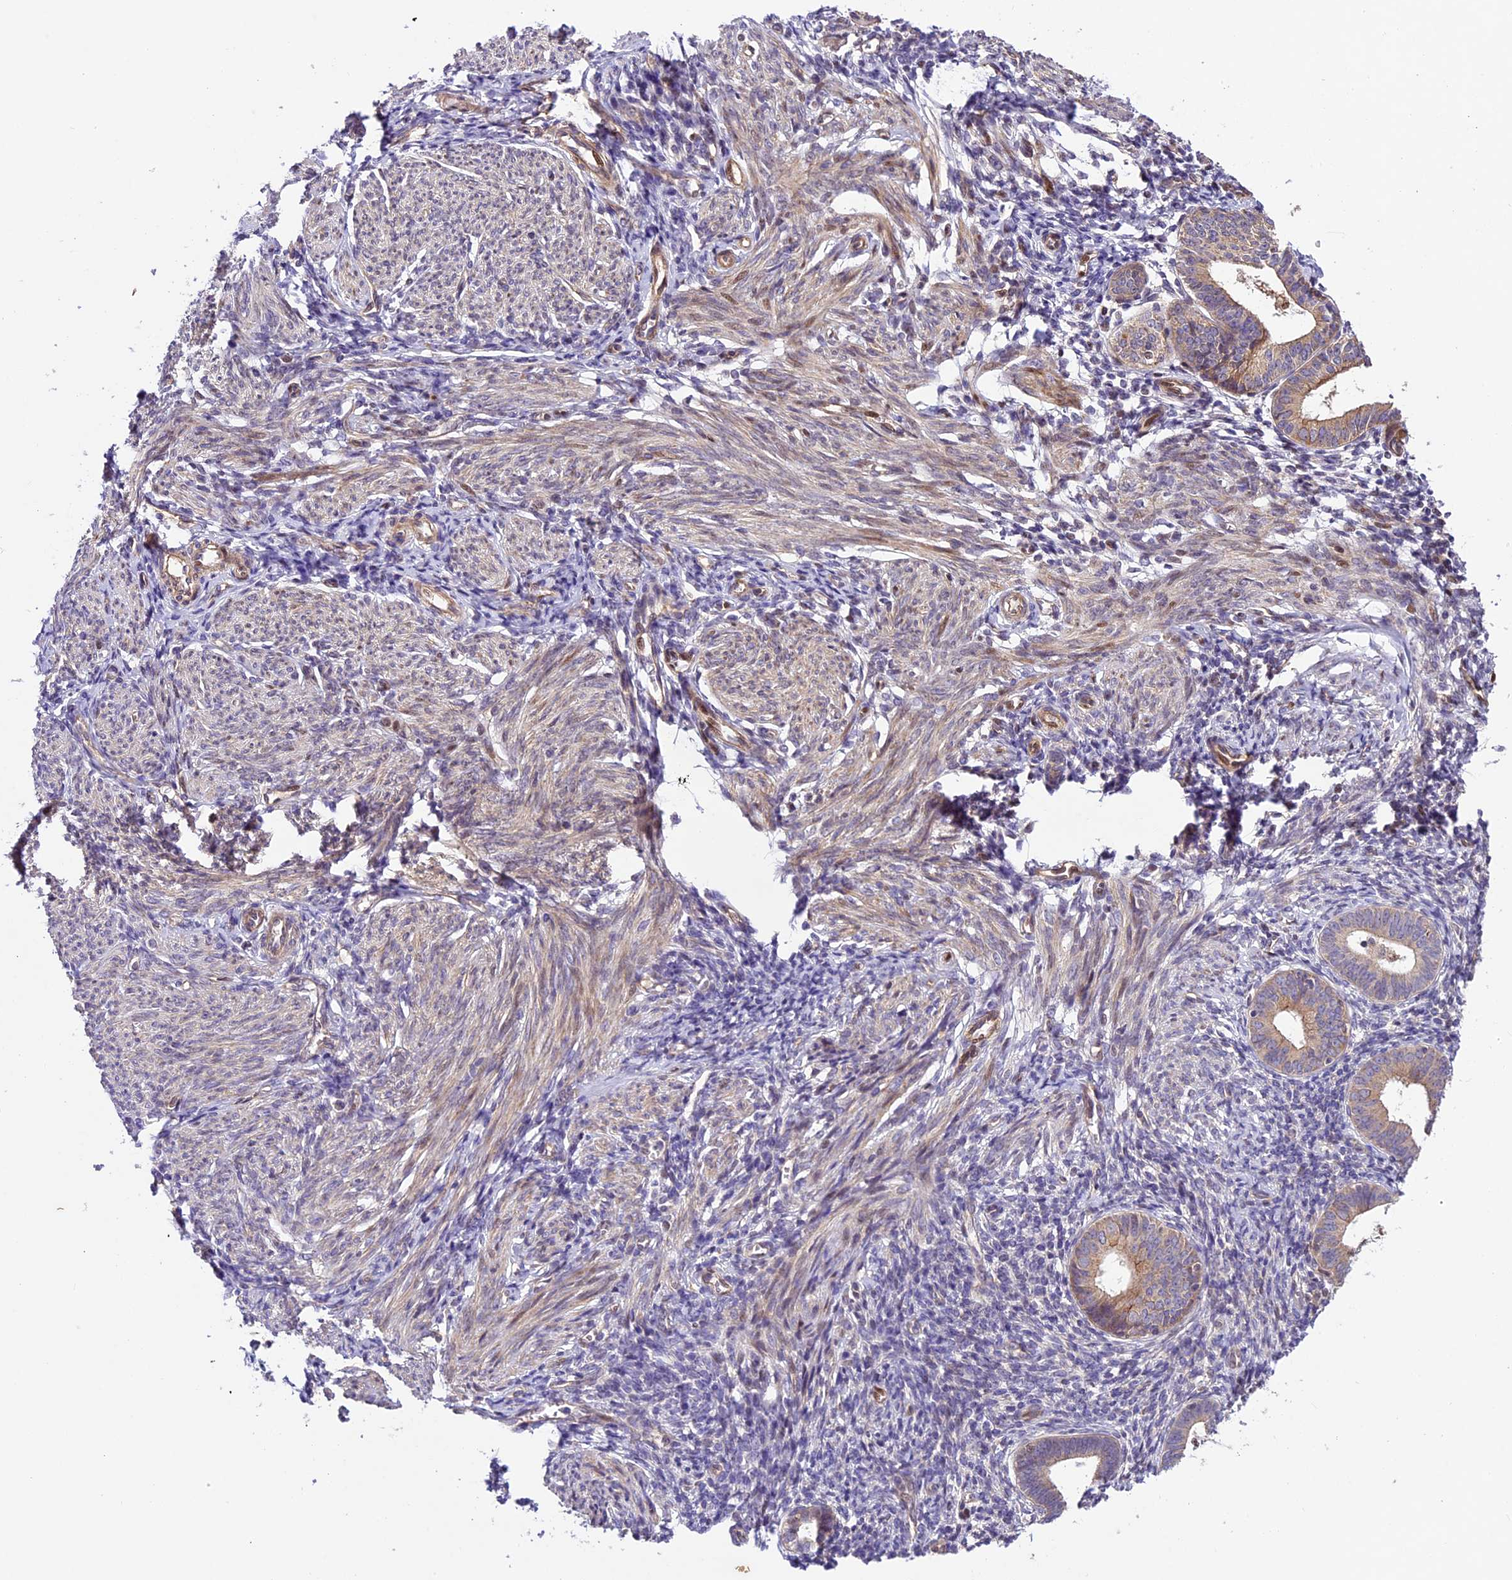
{"staining": {"intensity": "moderate", "quantity": "<25%", "location": "cytoplasmic/membranous"}, "tissue": "endometrium", "cell_type": "Cells in endometrial stroma", "image_type": "normal", "snomed": [{"axis": "morphology", "description": "Normal tissue, NOS"}, {"axis": "morphology", "description": "Adenocarcinoma, NOS"}, {"axis": "topography", "description": "Endometrium"}], "caption": "Immunohistochemistry (IHC) (DAB) staining of normal human endometrium reveals moderate cytoplasmic/membranous protein positivity in about <25% of cells in endometrial stroma.", "gene": "CCSER1", "patient": {"sex": "female", "age": 57}}